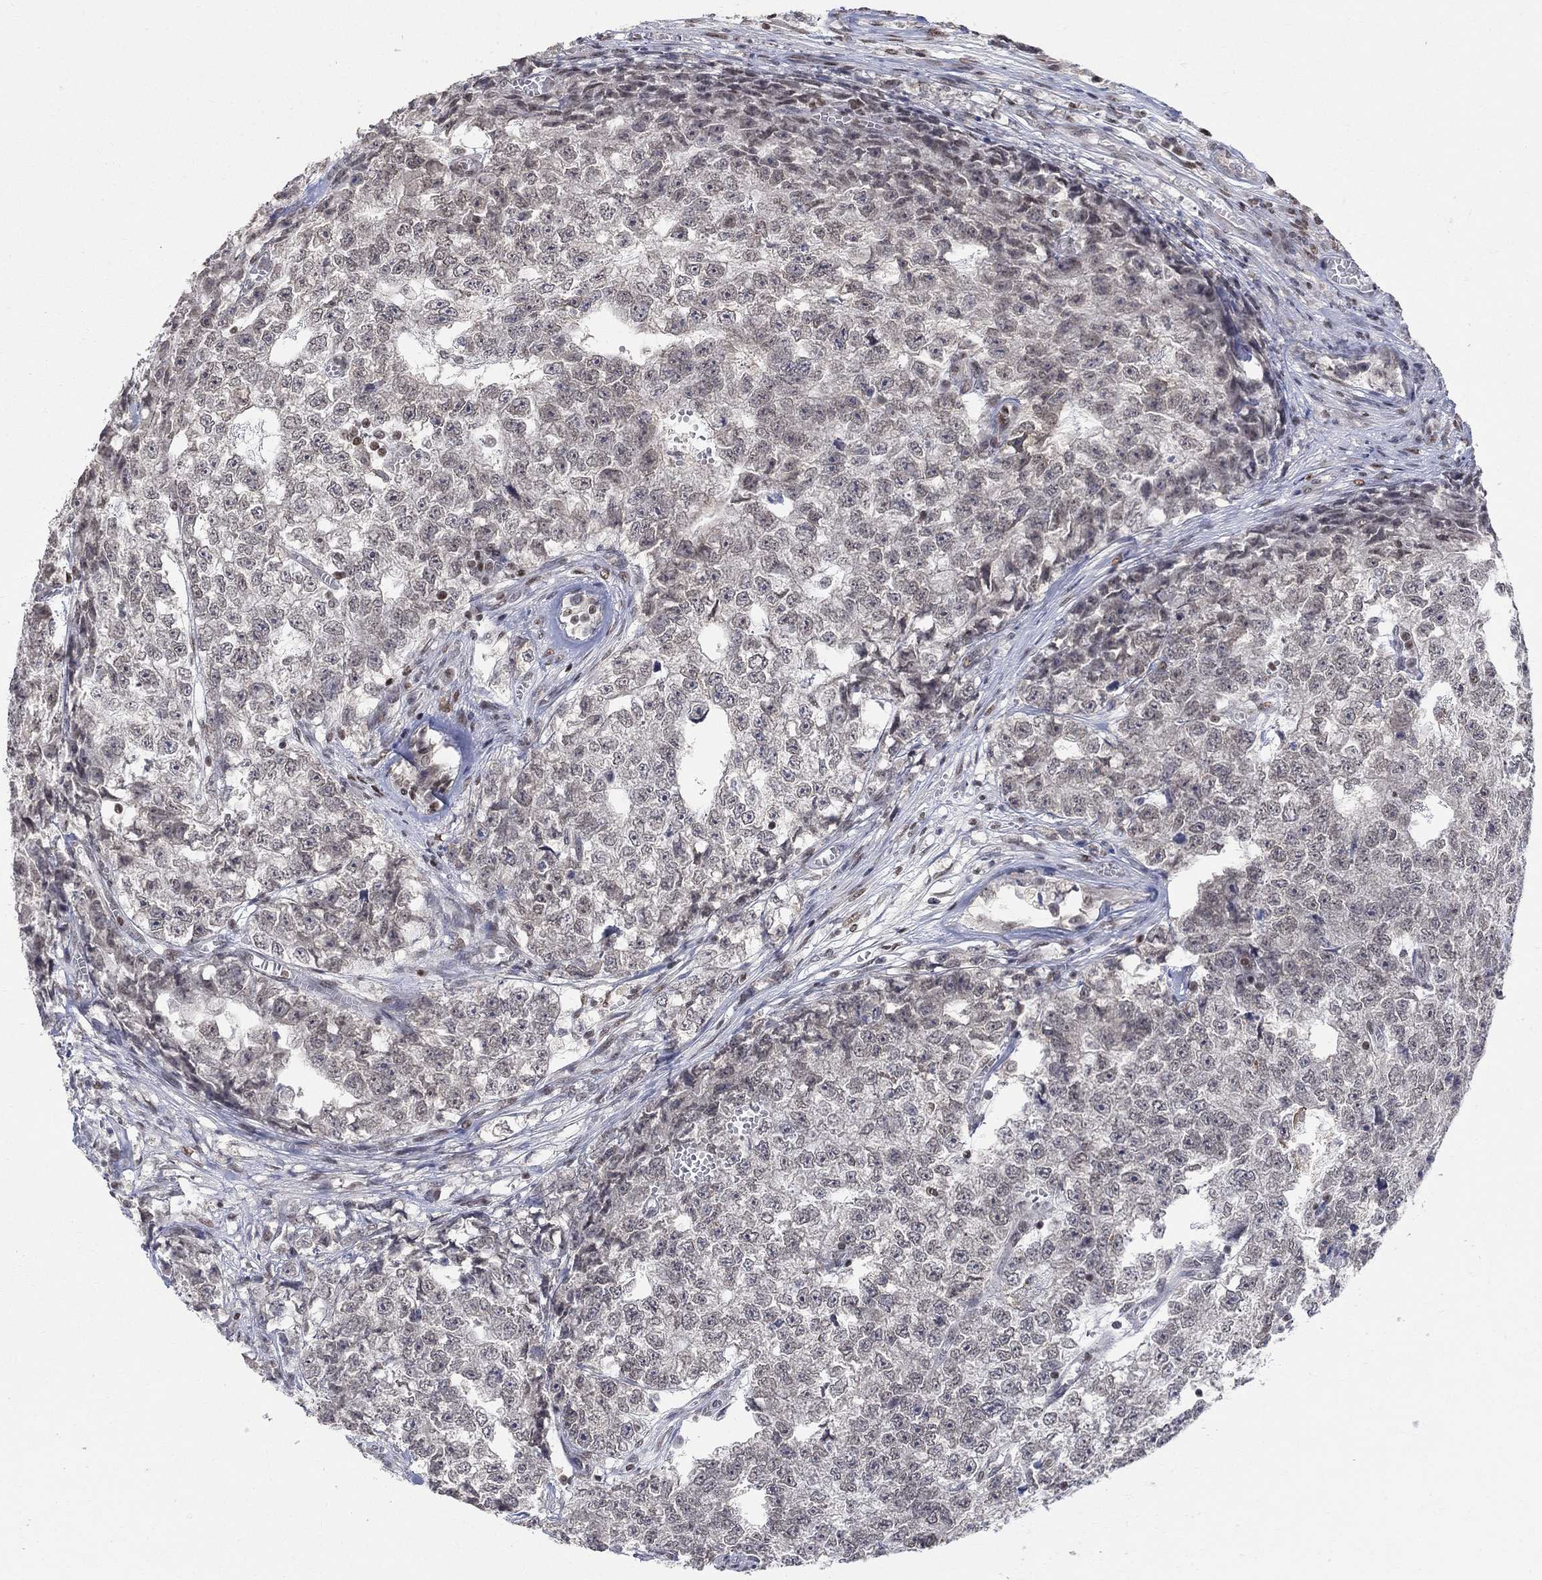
{"staining": {"intensity": "negative", "quantity": "none", "location": "none"}, "tissue": "testis cancer", "cell_type": "Tumor cells", "image_type": "cancer", "snomed": [{"axis": "morphology", "description": "Seminoma, NOS"}, {"axis": "morphology", "description": "Carcinoma, Embryonal, NOS"}, {"axis": "topography", "description": "Testis"}], "caption": "Immunohistochemistry (IHC) of testis cancer exhibits no staining in tumor cells.", "gene": "KLF12", "patient": {"sex": "male", "age": 22}}